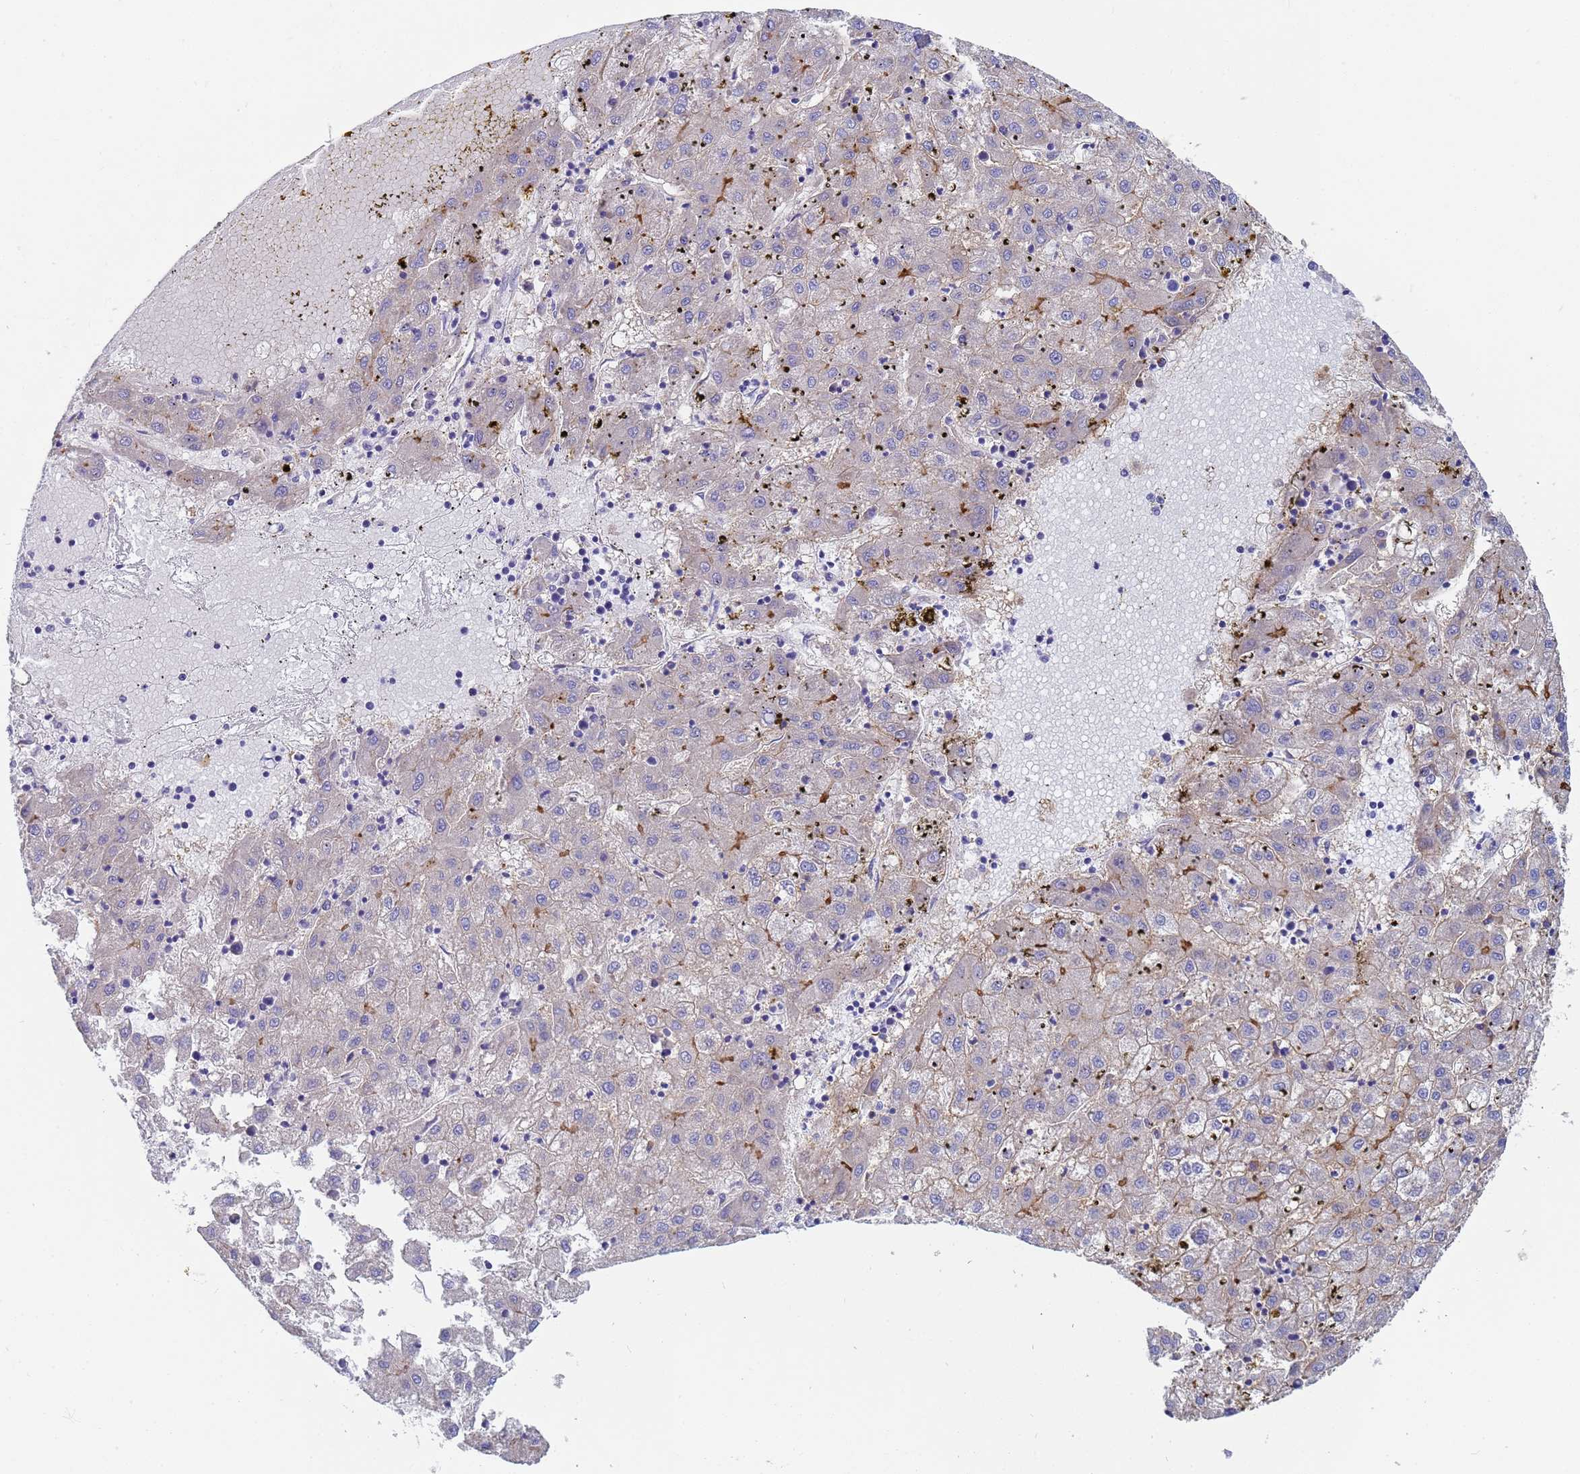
{"staining": {"intensity": "weak", "quantity": "<25%", "location": "cytoplasmic/membranous"}, "tissue": "liver cancer", "cell_type": "Tumor cells", "image_type": "cancer", "snomed": [{"axis": "morphology", "description": "Carcinoma, Hepatocellular, NOS"}, {"axis": "topography", "description": "Liver"}], "caption": "This is a histopathology image of IHC staining of hepatocellular carcinoma (liver), which shows no positivity in tumor cells. (IHC, brightfield microscopy, high magnification).", "gene": "TM4SF4", "patient": {"sex": "male", "age": 72}}